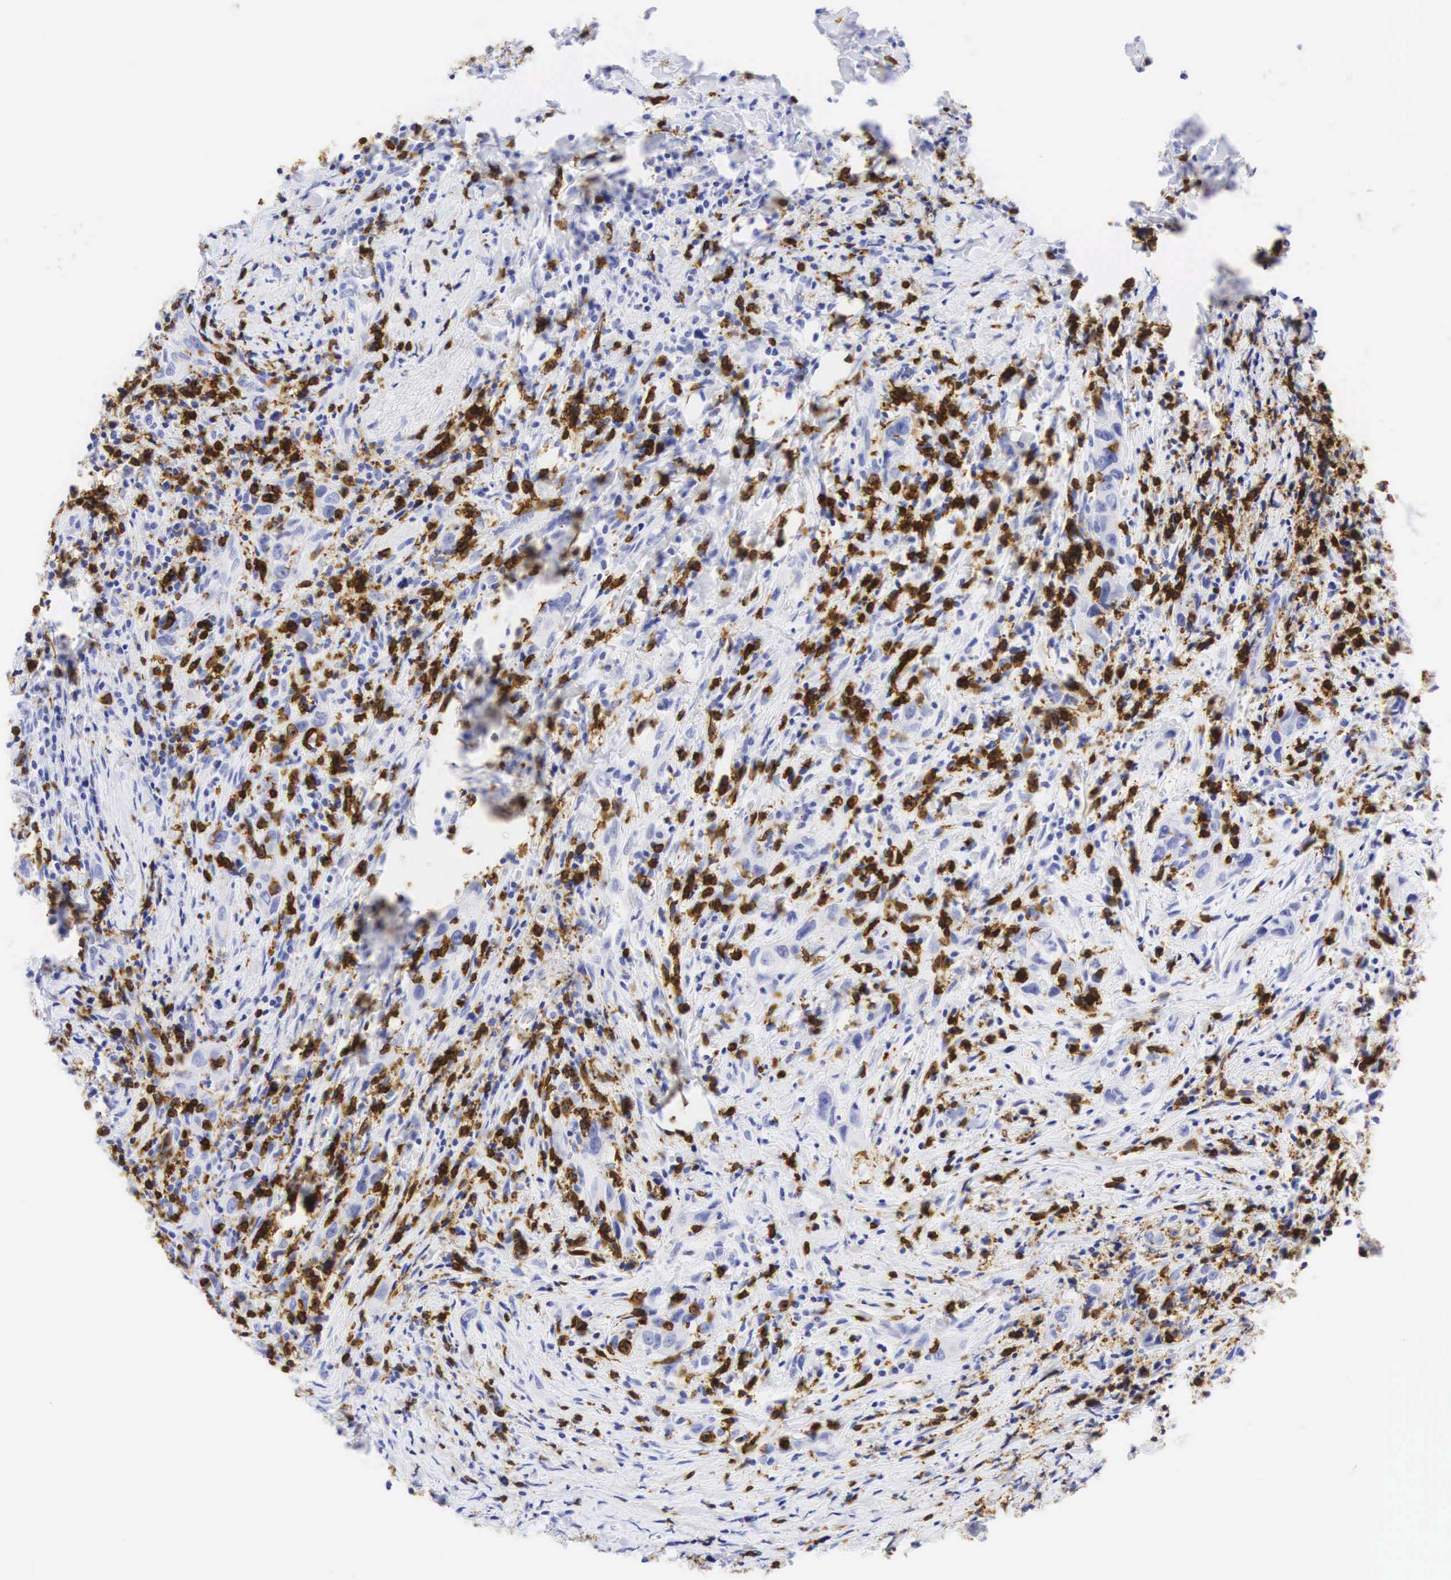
{"staining": {"intensity": "negative", "quantity": "none", "location": "none"}, "tissue": "head and neck cancer", "cell_type": "Tumor cells", "image_type": "cancer", "snomed": [{"axis": "morphology", "description": "Squamous cell carcinoma, NOS"}, {"axis": "topography", "description": "Oral tissue"}, {"axis": "topography", "description": "Head-Neck"}], "caption": "Squamous cell carcinoma (head and neck) was stained to show a protein in brown. There is no significant staining in tumor cells.", "gene": "CD8A", "patient": {"sex": "female", "age": 82}}